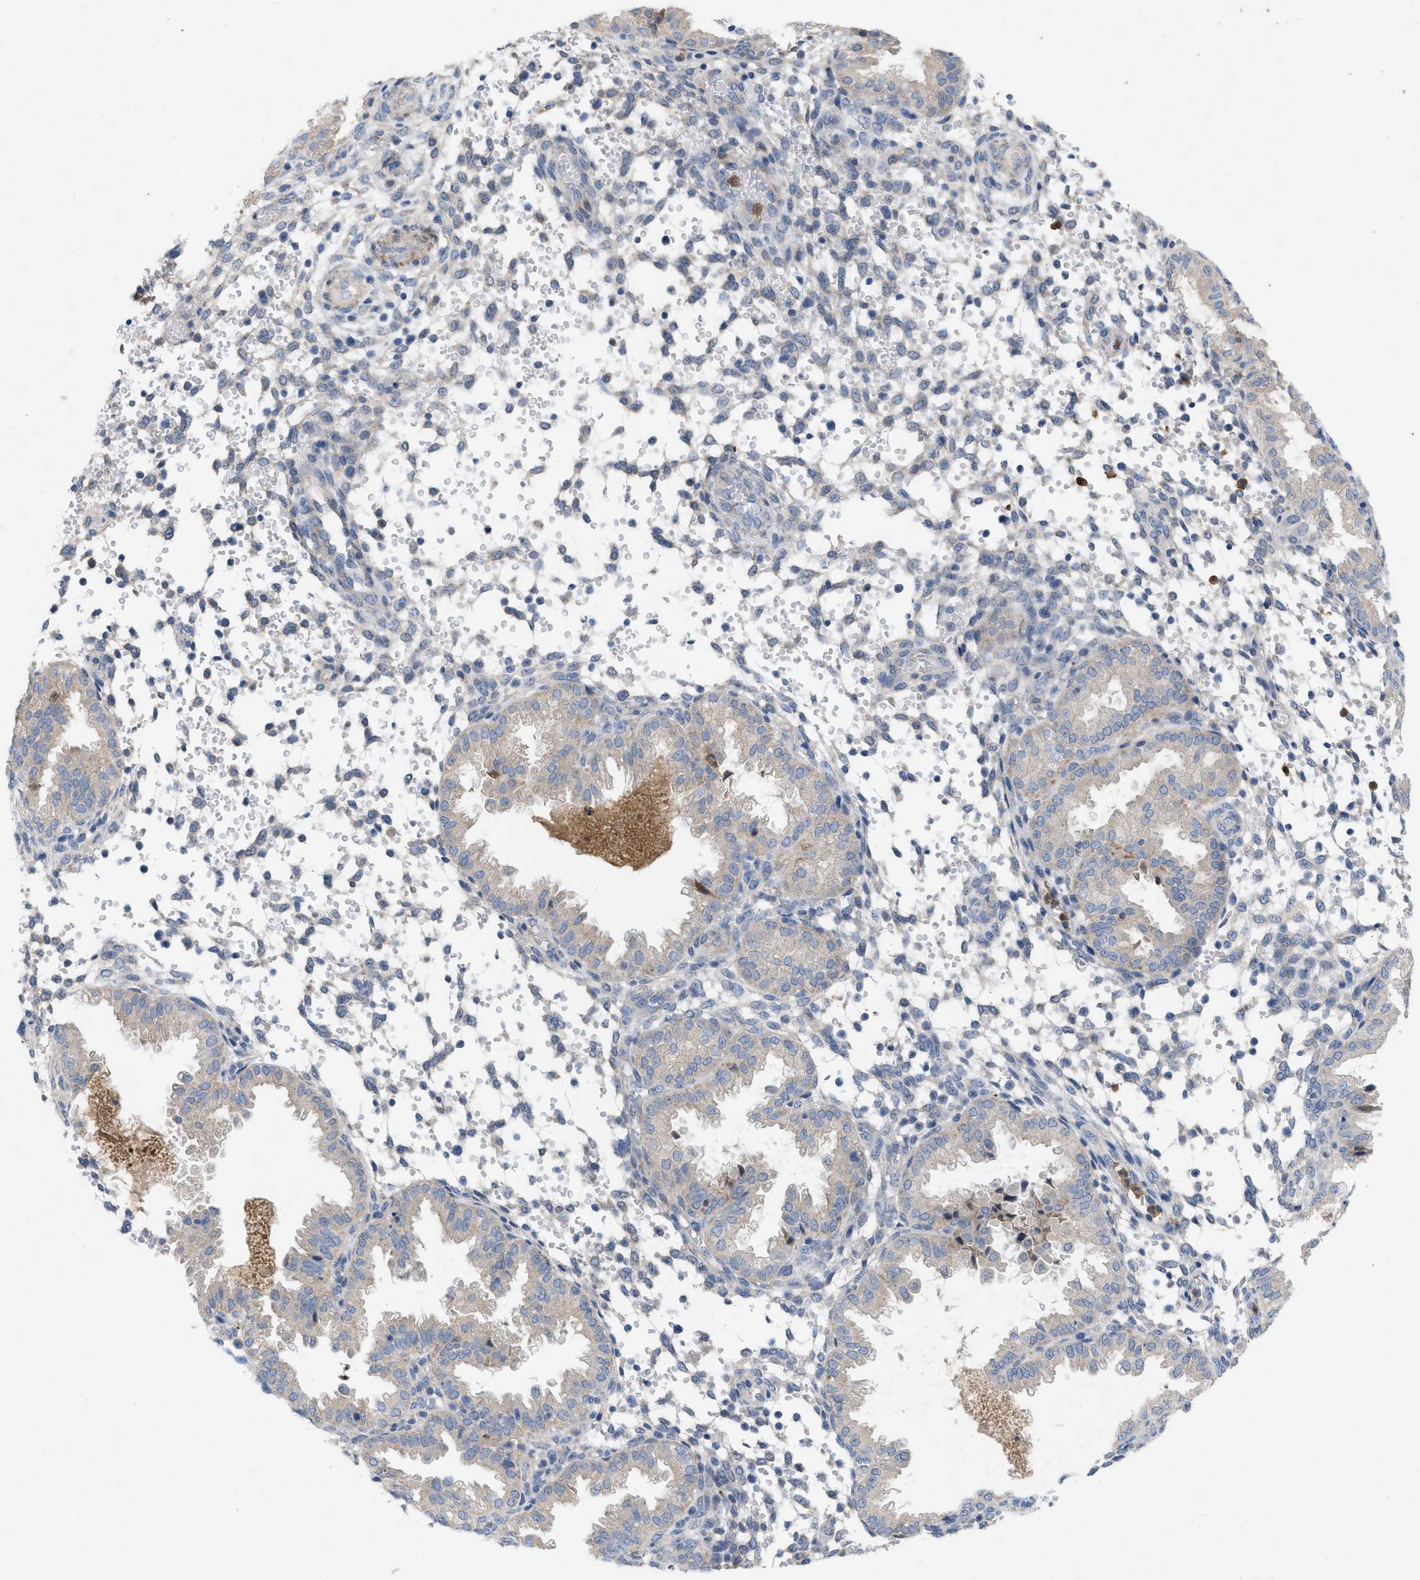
{"staining": {"intensity": "negative", "quantity": "none", "location": "none"}, "tissue": "endometrium", "cell_type": "Cells in endometrial stroma", "image_type": "normal", "snomed": [{"axis": "morphology", "description": "Normal tissue, NOS"}, {"axis": "topography", "description": "Endometrium"}], "caption": "Protein analysis of unremarkable endometrium reveals no significant expression in cells in endometrial stroma.", "gene": "PLPPR5", "patient": {"sex": "female", "age": 33}}